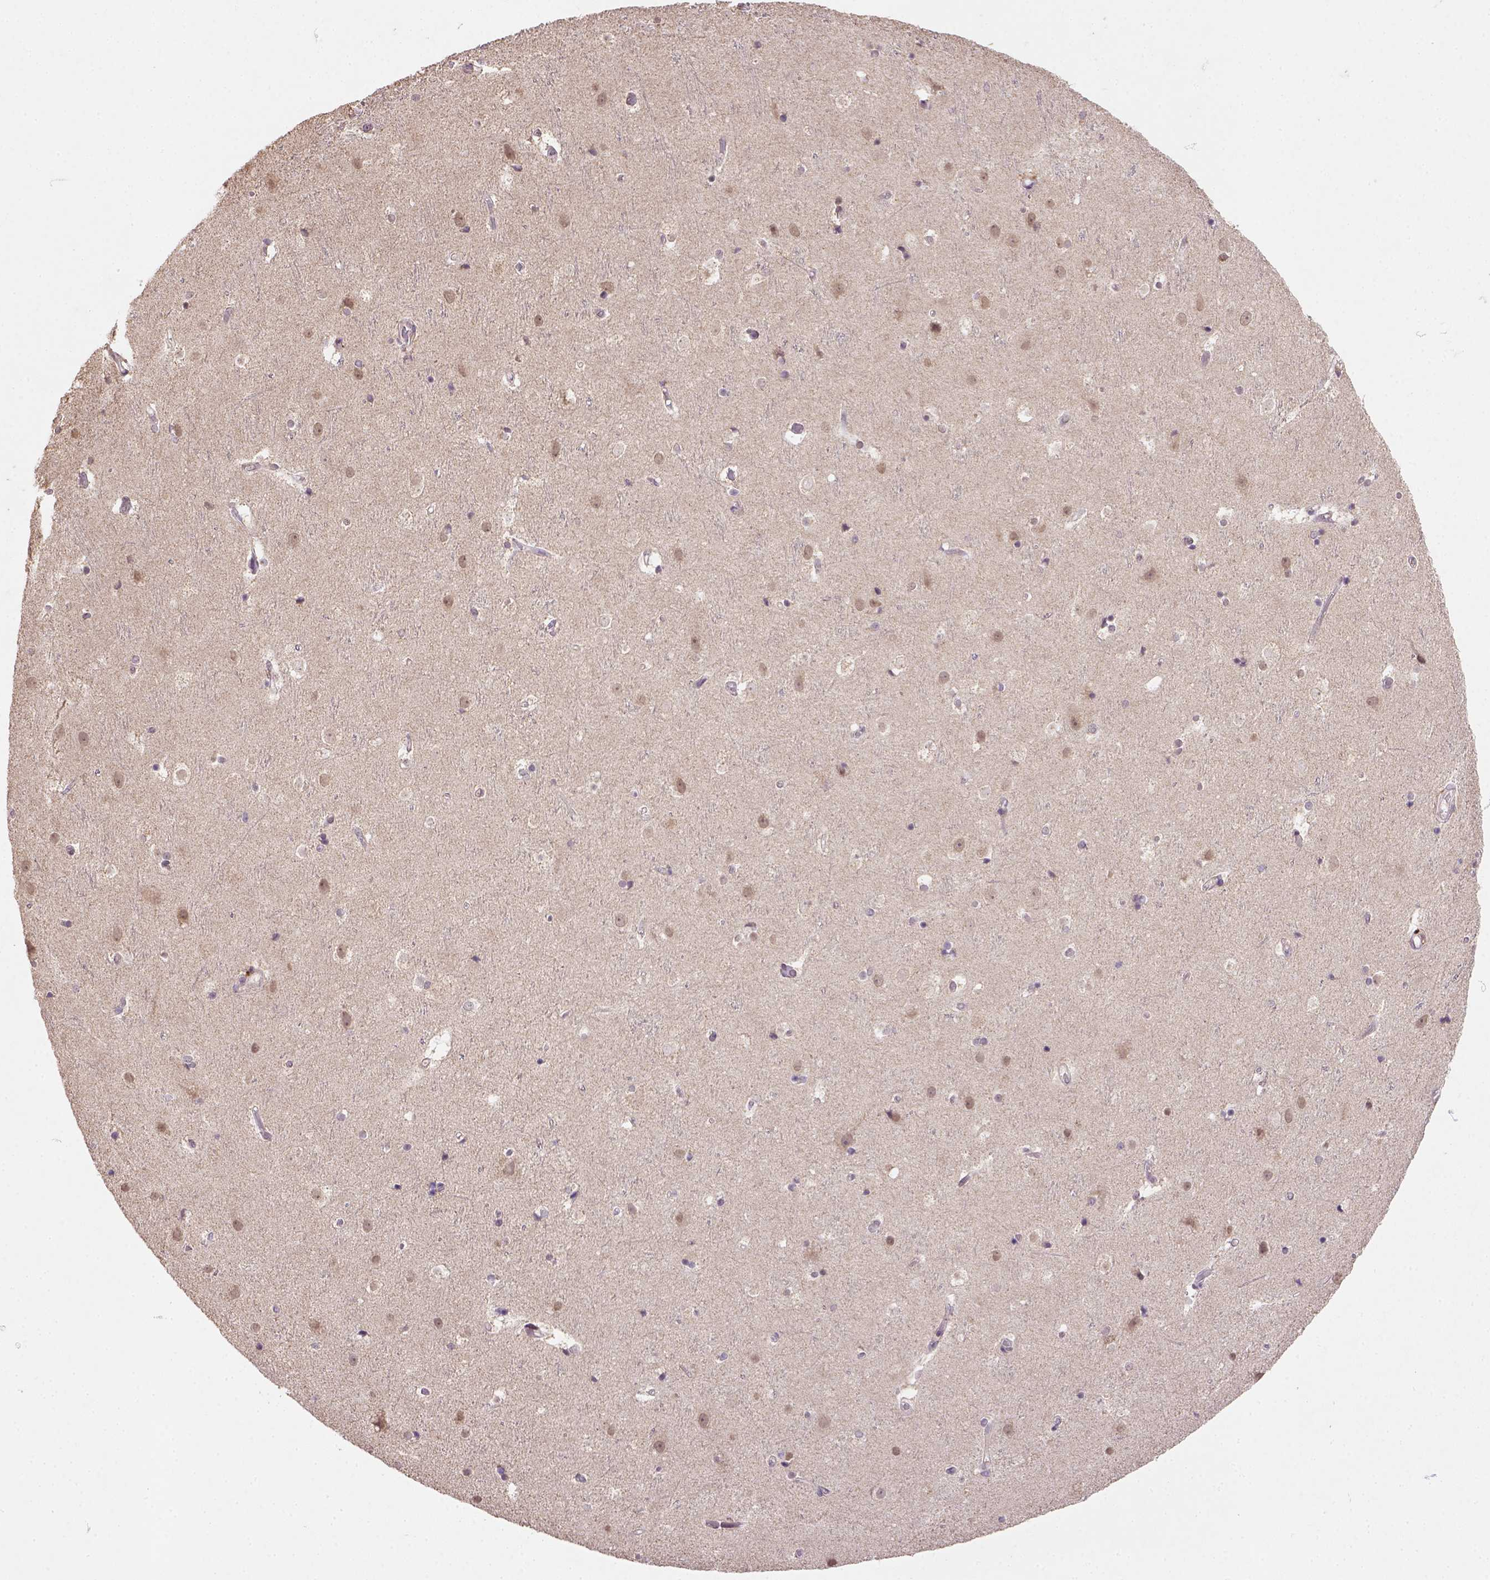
{"staining": {"intensity": "negative", "quantity": "none", "location": "none"}, "tissue": "cerebral cortex", "cell_type": "Endothelial cells", "image_type": "normal", "snomed": [{"axis": "morphology", "description": "Normal tissue, NOS"}, {"axis": "topography", "description": "Cerebral cortex"}], "caption": "Immunohistochemistry (IHC) histopathology image of unremarkable cerebral cortex: cerebral cortex stained with DAB demonstrates no significant protein positivity in endothelial cells. The staining was performed using DAB to visualize the protein expression in brown, while the nuclei were stained in blue with hematoxylin (Magnification: 20x).", "gene": "NUDT10", "patient": {"sex": "female", "age": 52}}